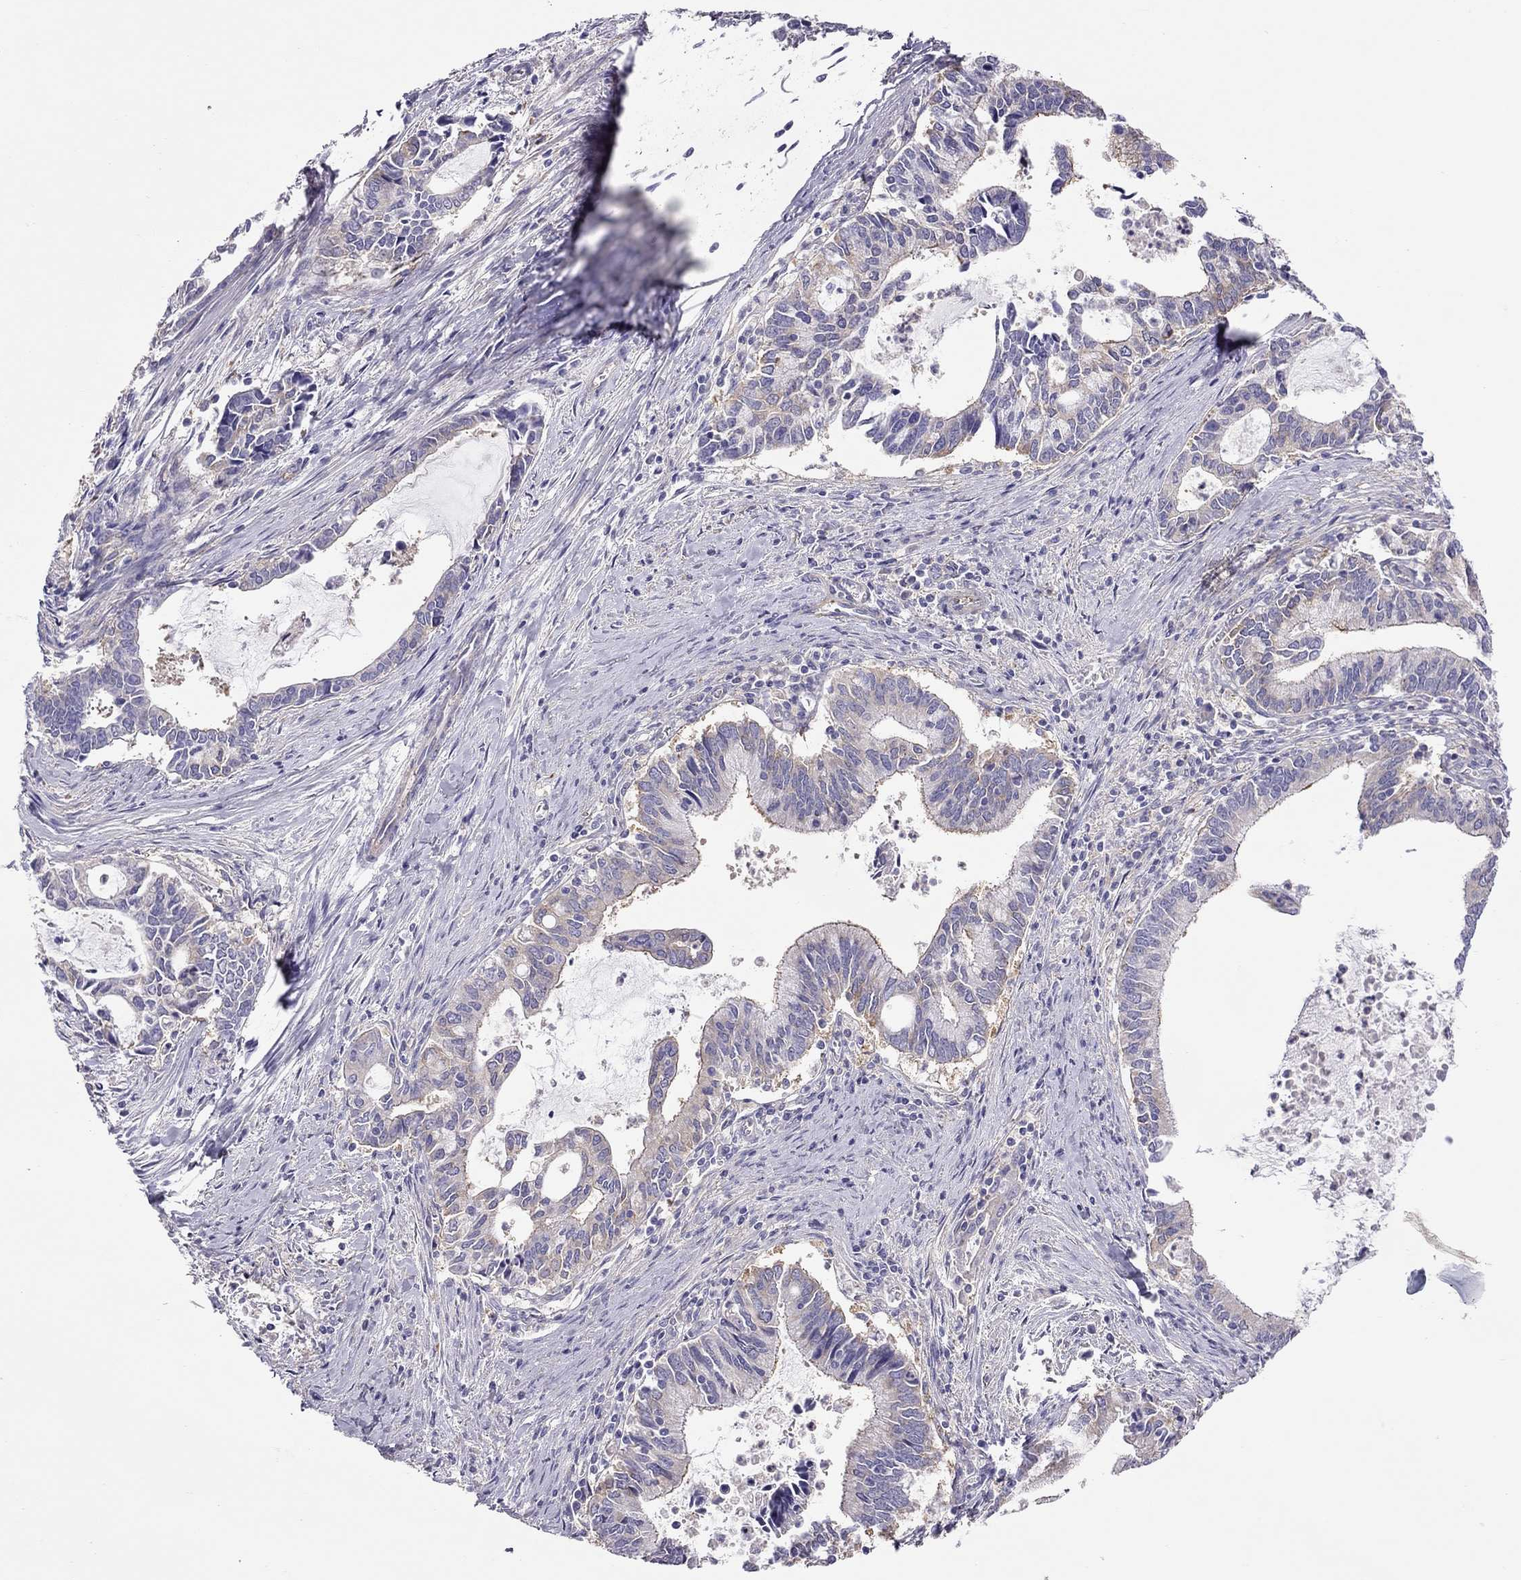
{"staining": {"intensity": "weak", "quantity": "25%-75%", "location": "cytoplasmic/membranous"}, "tissue": "cervical cancer", "cell_type": "Tumor cells", "image_type": "cancer", "snomed": [{"axis": "morphology", "description": "Adenocarcinoma, NOS"}, {"axis": "topography", "description": "Cervix"}], "caption": "There is low levels of weak cytoplasmic/membranous expression in tumor cells of cervical cancer (adenocarcinoma), as demonstrated by immunohistochemical staining (brown color).", "gene": "ALOX15B", "patient": {"sex": "female", "age": 42}}